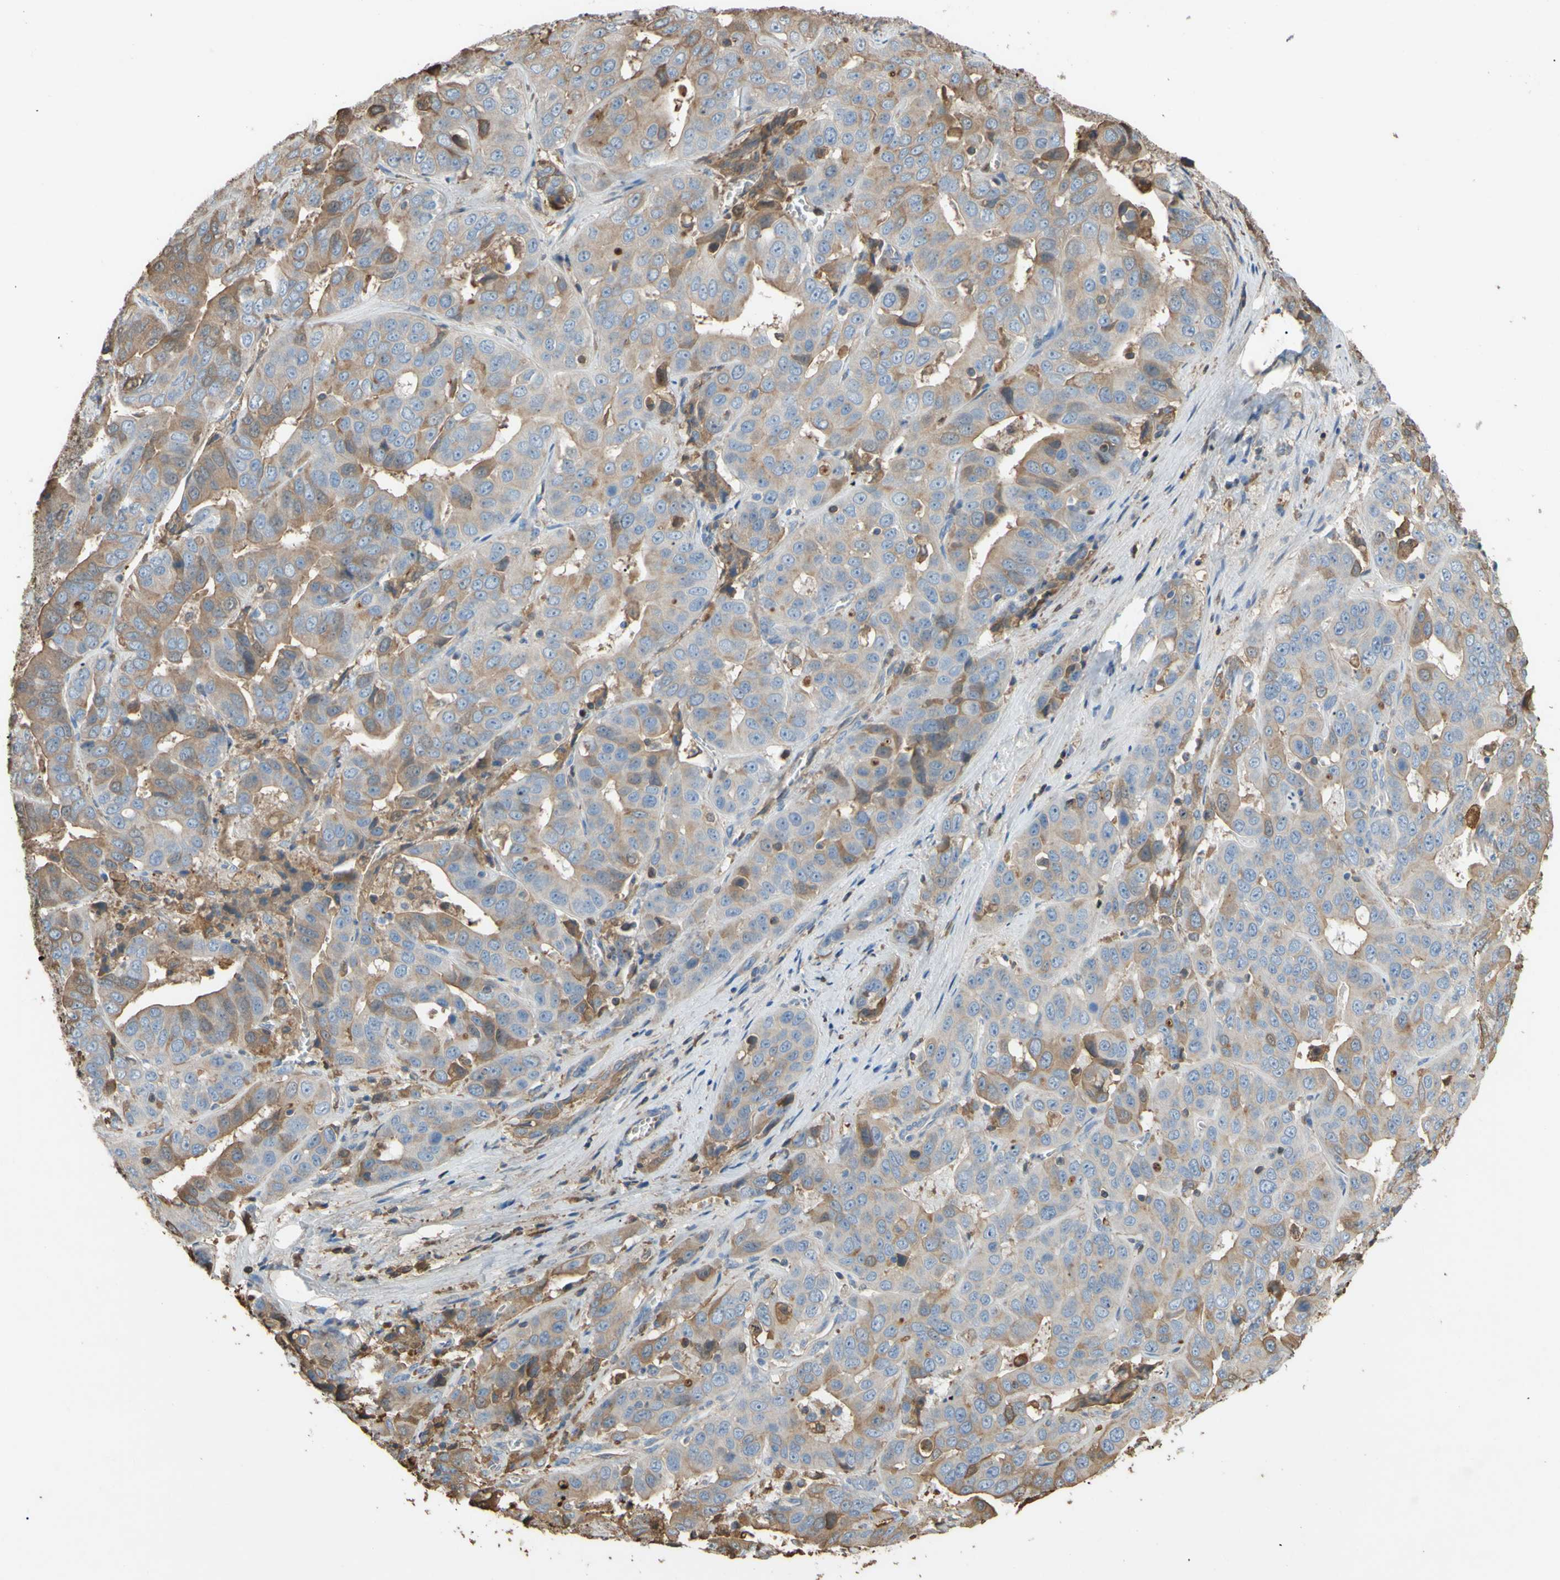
{"staining": {"intensity": "moderate", "quantity": "<25%", "location": "cytoplasmic/membranous"}, "tissue": "liver cancer", "cell_type": "Tumor cells", "image_type": "cancer", "snomed": [{"axis": "morphology", "description": "Cholangiocarcinoma"}, {"axis": "topography", "description": "Liver"}], "caption": "This image demonstrates immunohistochemistry staining of liver cholangiocarcinoma, with low moderate cytoplasmic/membranous expression in approximately <25% of tumor cells.", "gene": "PTGDS", "patient": {"sex": "female", "age": 52}}